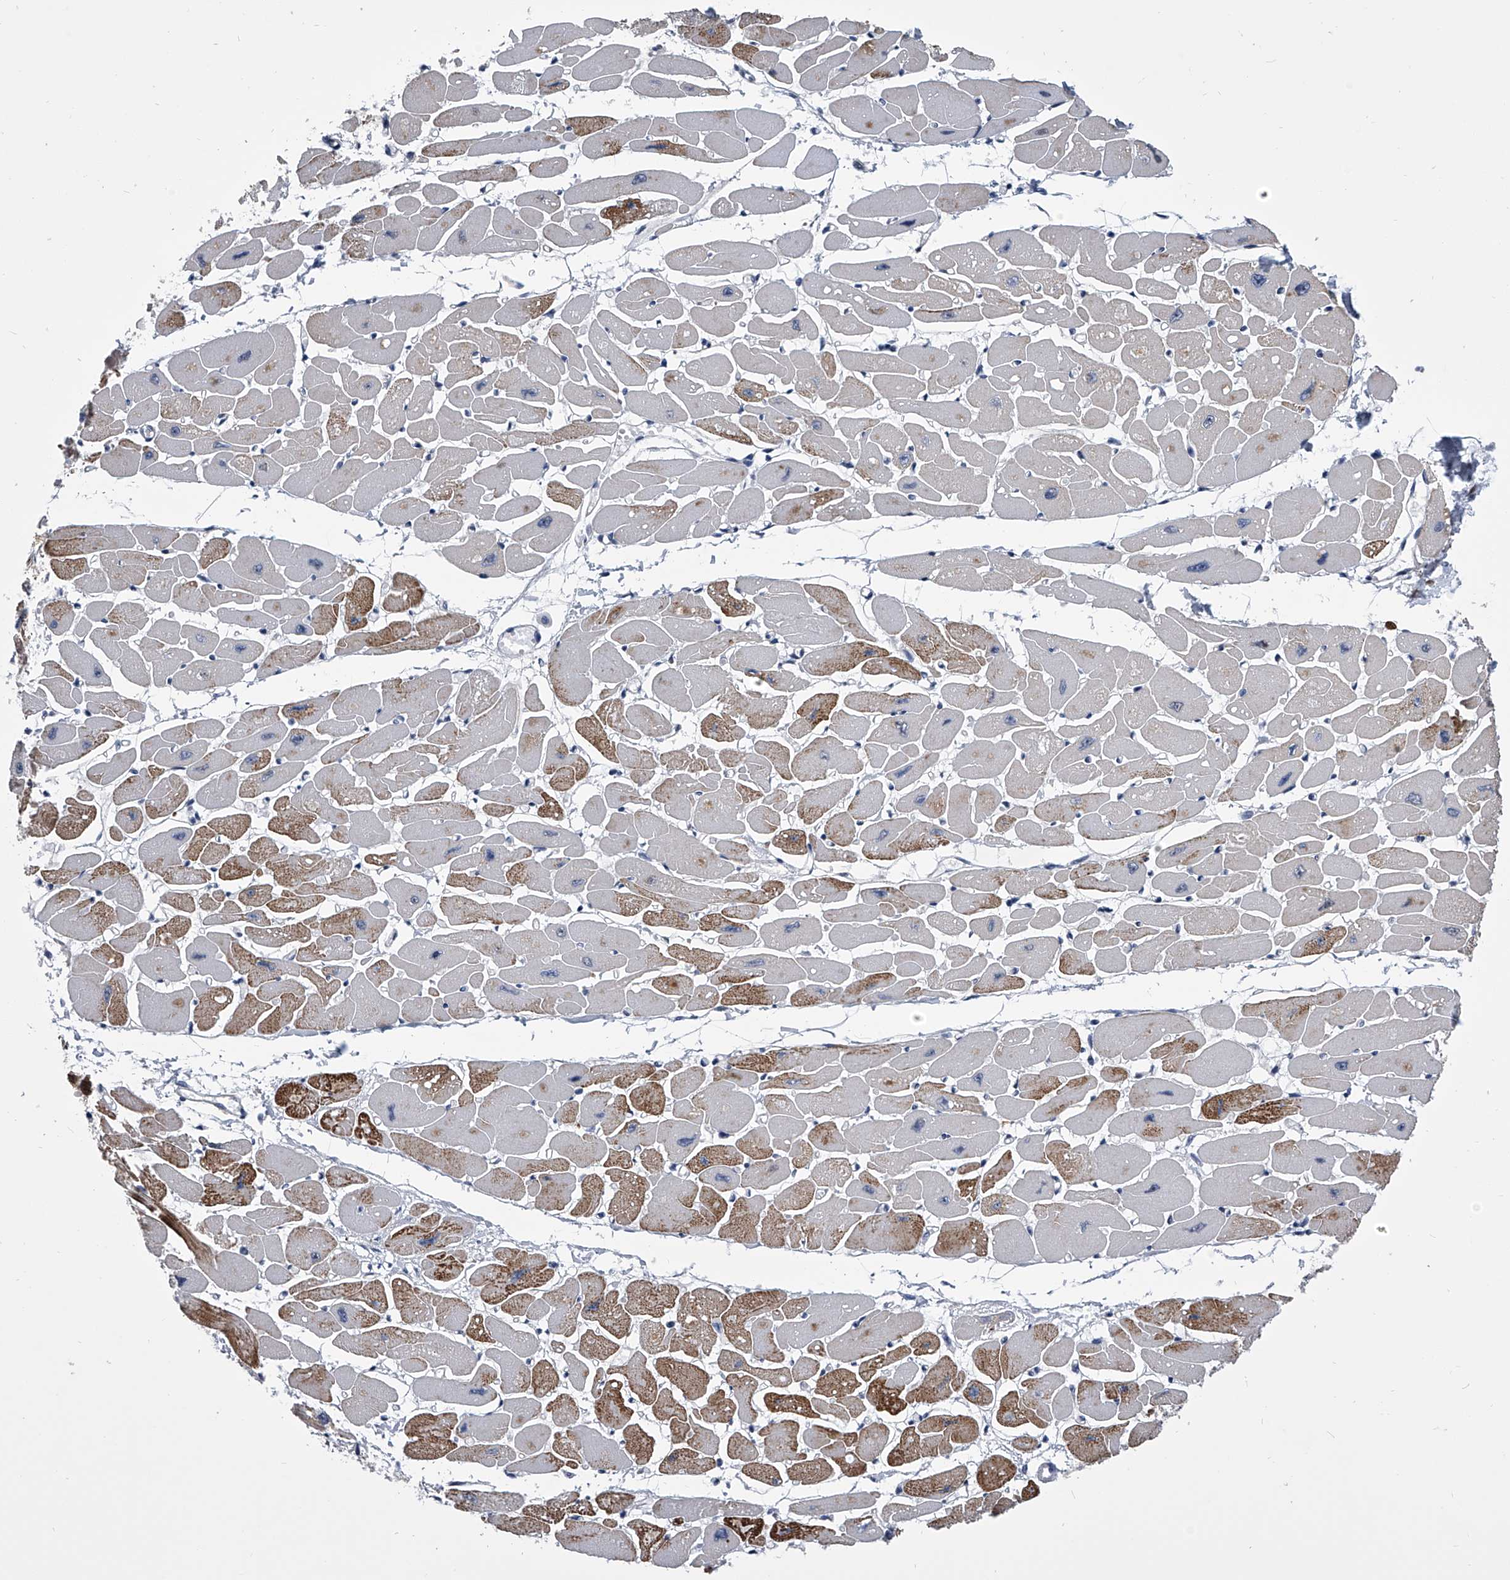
{"staining": {"intensity": "moderate", "quantity": ">75%", "location": "cytoplasmic/membranous"}, "tissue": "heart muscle", "cell_type": "Cardiomyocytes", "image_type": "normal", "snomed": [{"axis": "morphology", "description": "Normal tissue, NOS"}, {"axis": "topography", "description": "Heart"}], "caption": "Approximately >75% of cardiomyocytes in normal heart muscle display moderate cytoplasmic/membranous protein expression as visualized by brown immunohistochemical staining.", "gene": "CMTR1", "patient": {"sex": "female", "age": 54}}